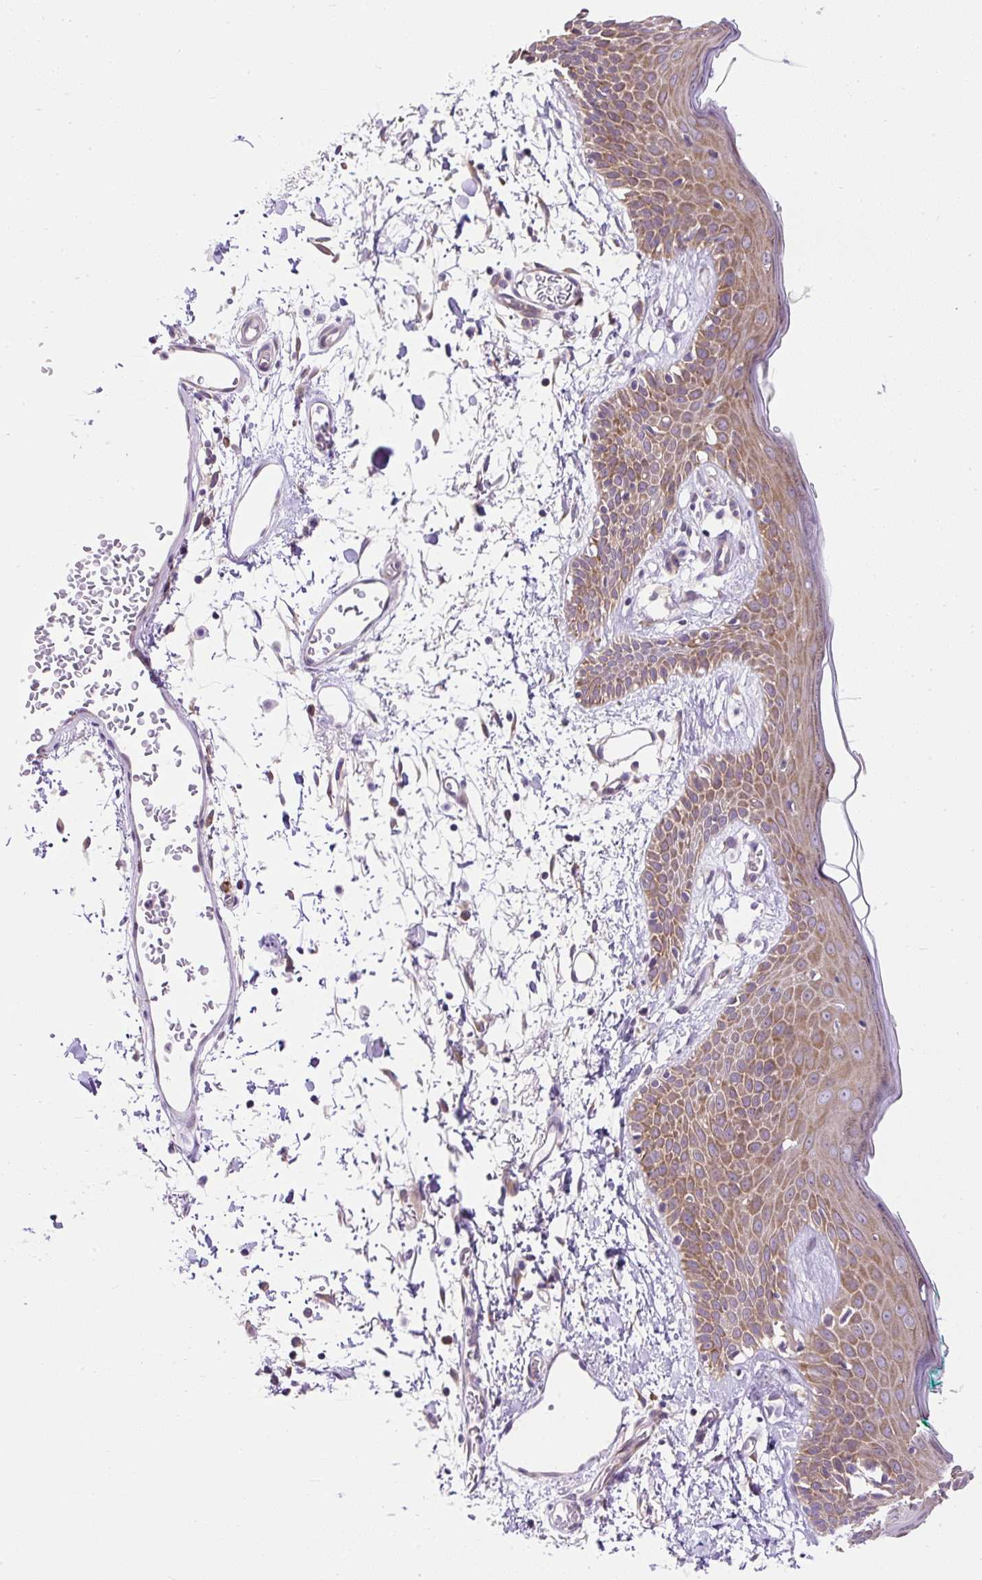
{"staining": {"intensity": "weak", "quantity": ">75%", "location": "cytoplasmic/membranous"}, "tissue": "skin", "cell_type": "Fibroblasts", "image_type": "normal", "snomed": [{"axis": "morphology", "description": "Normal tissue, NOS"}, {"axis": "topography", "description": "Skin"}], "caption": "Immunohistochemistry image of unremarkable human skin stained for a protein (brown), which demonstrates low levels of weak cytoplasmic/membranous staining in approximately >75% of fibroblasts.", "gene": "GPR45", "patient": {"sex": "male", "age": 79}}